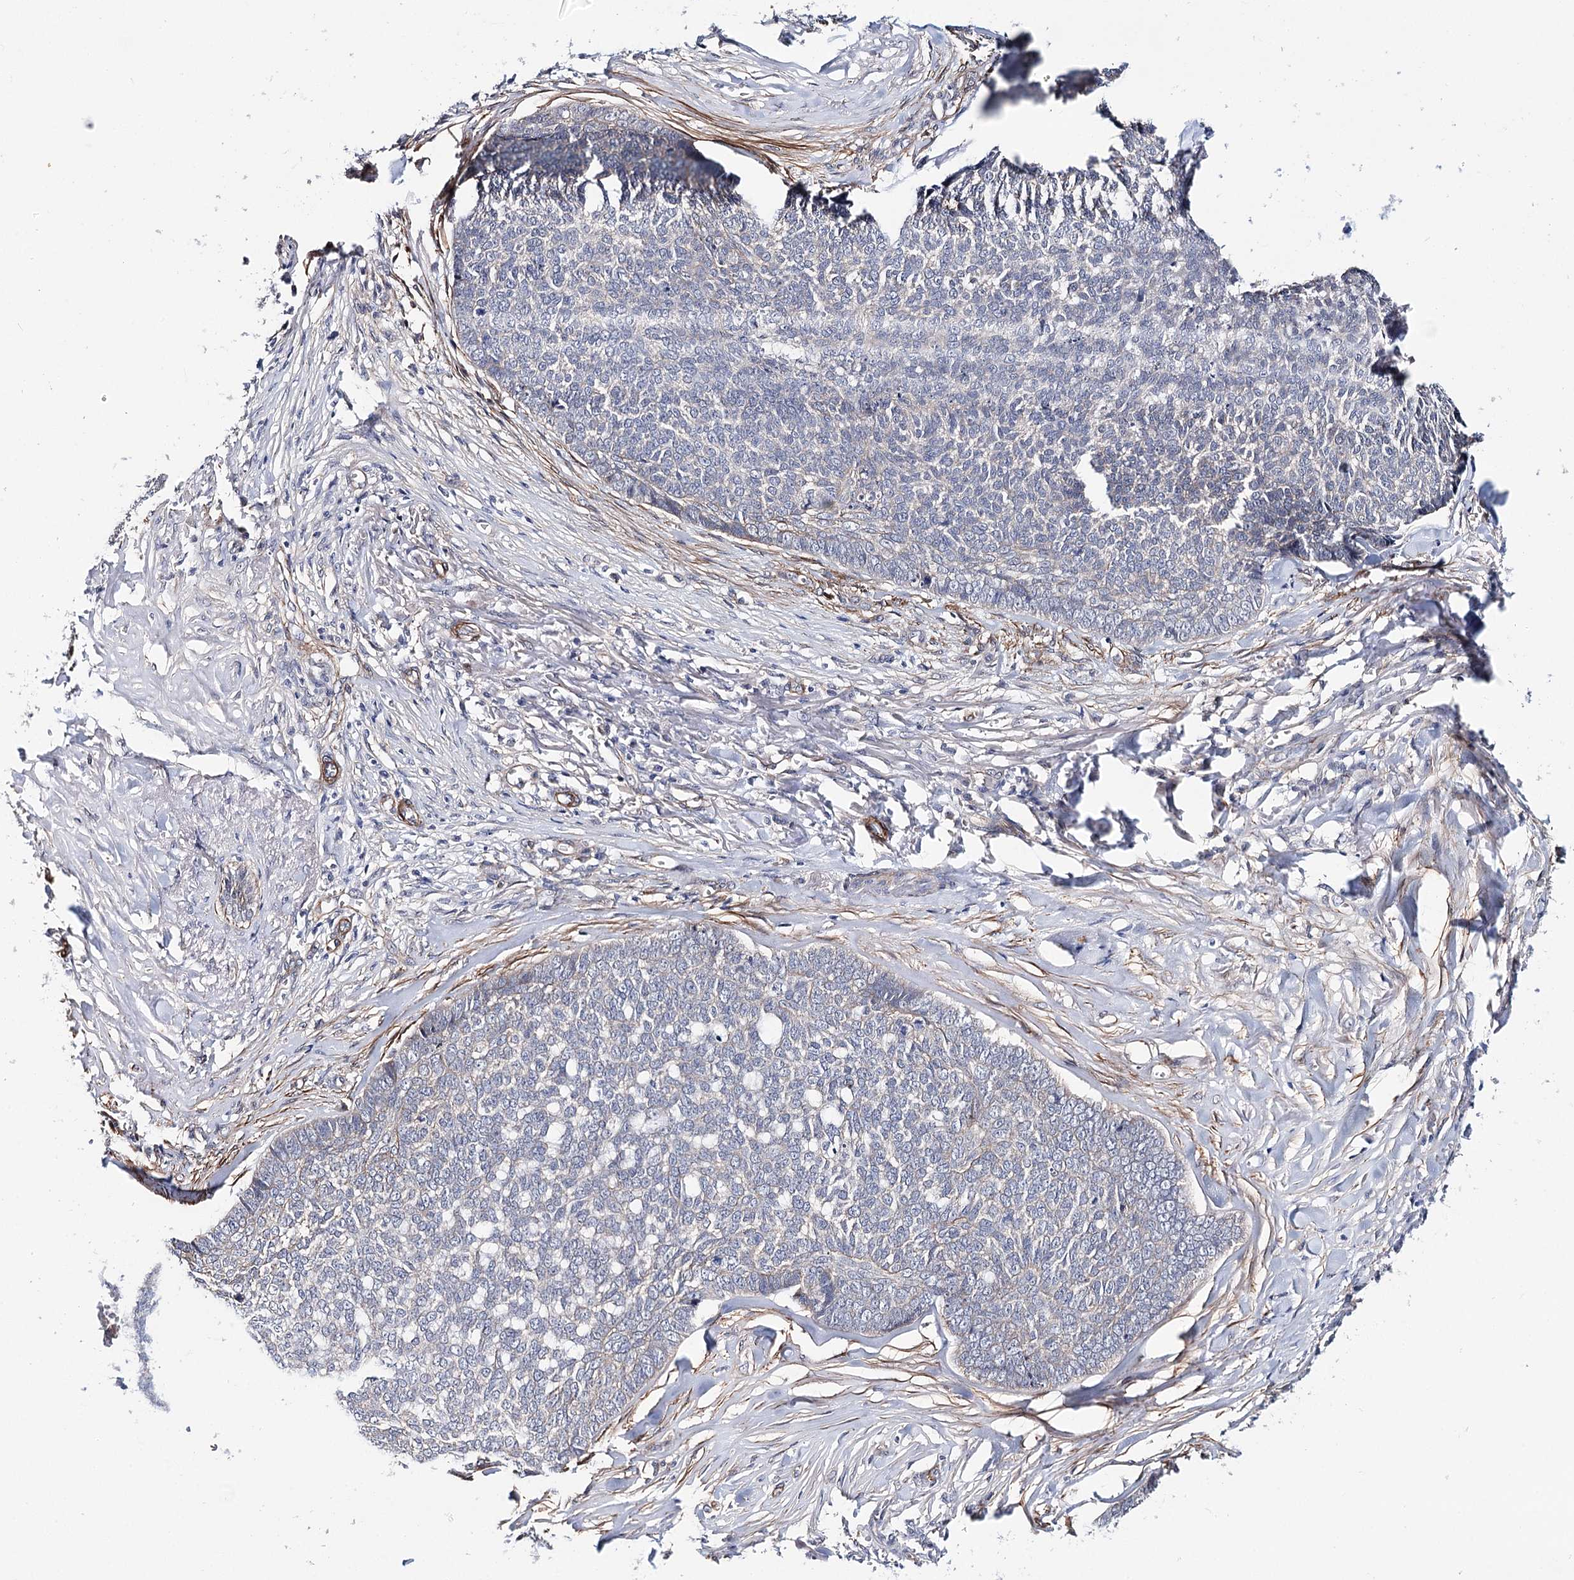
{"staining": {"intensity": "negative", "quantity": "none", "location": "none"}, "tissue": "skin cancer", "cell_type": "Tumor cells", "image_type": "cancer", "snomed": [{"axis": "morphology", "description": "Basal cell carcinoma"}, {"axis": "topography", "description": "Skin"}], "caption": "There is no significant expression in tumor cells of basal cell carcinoma (skin).", "gene": "PPP2R5B", "patient": {"sex": "male", "age": 84}}